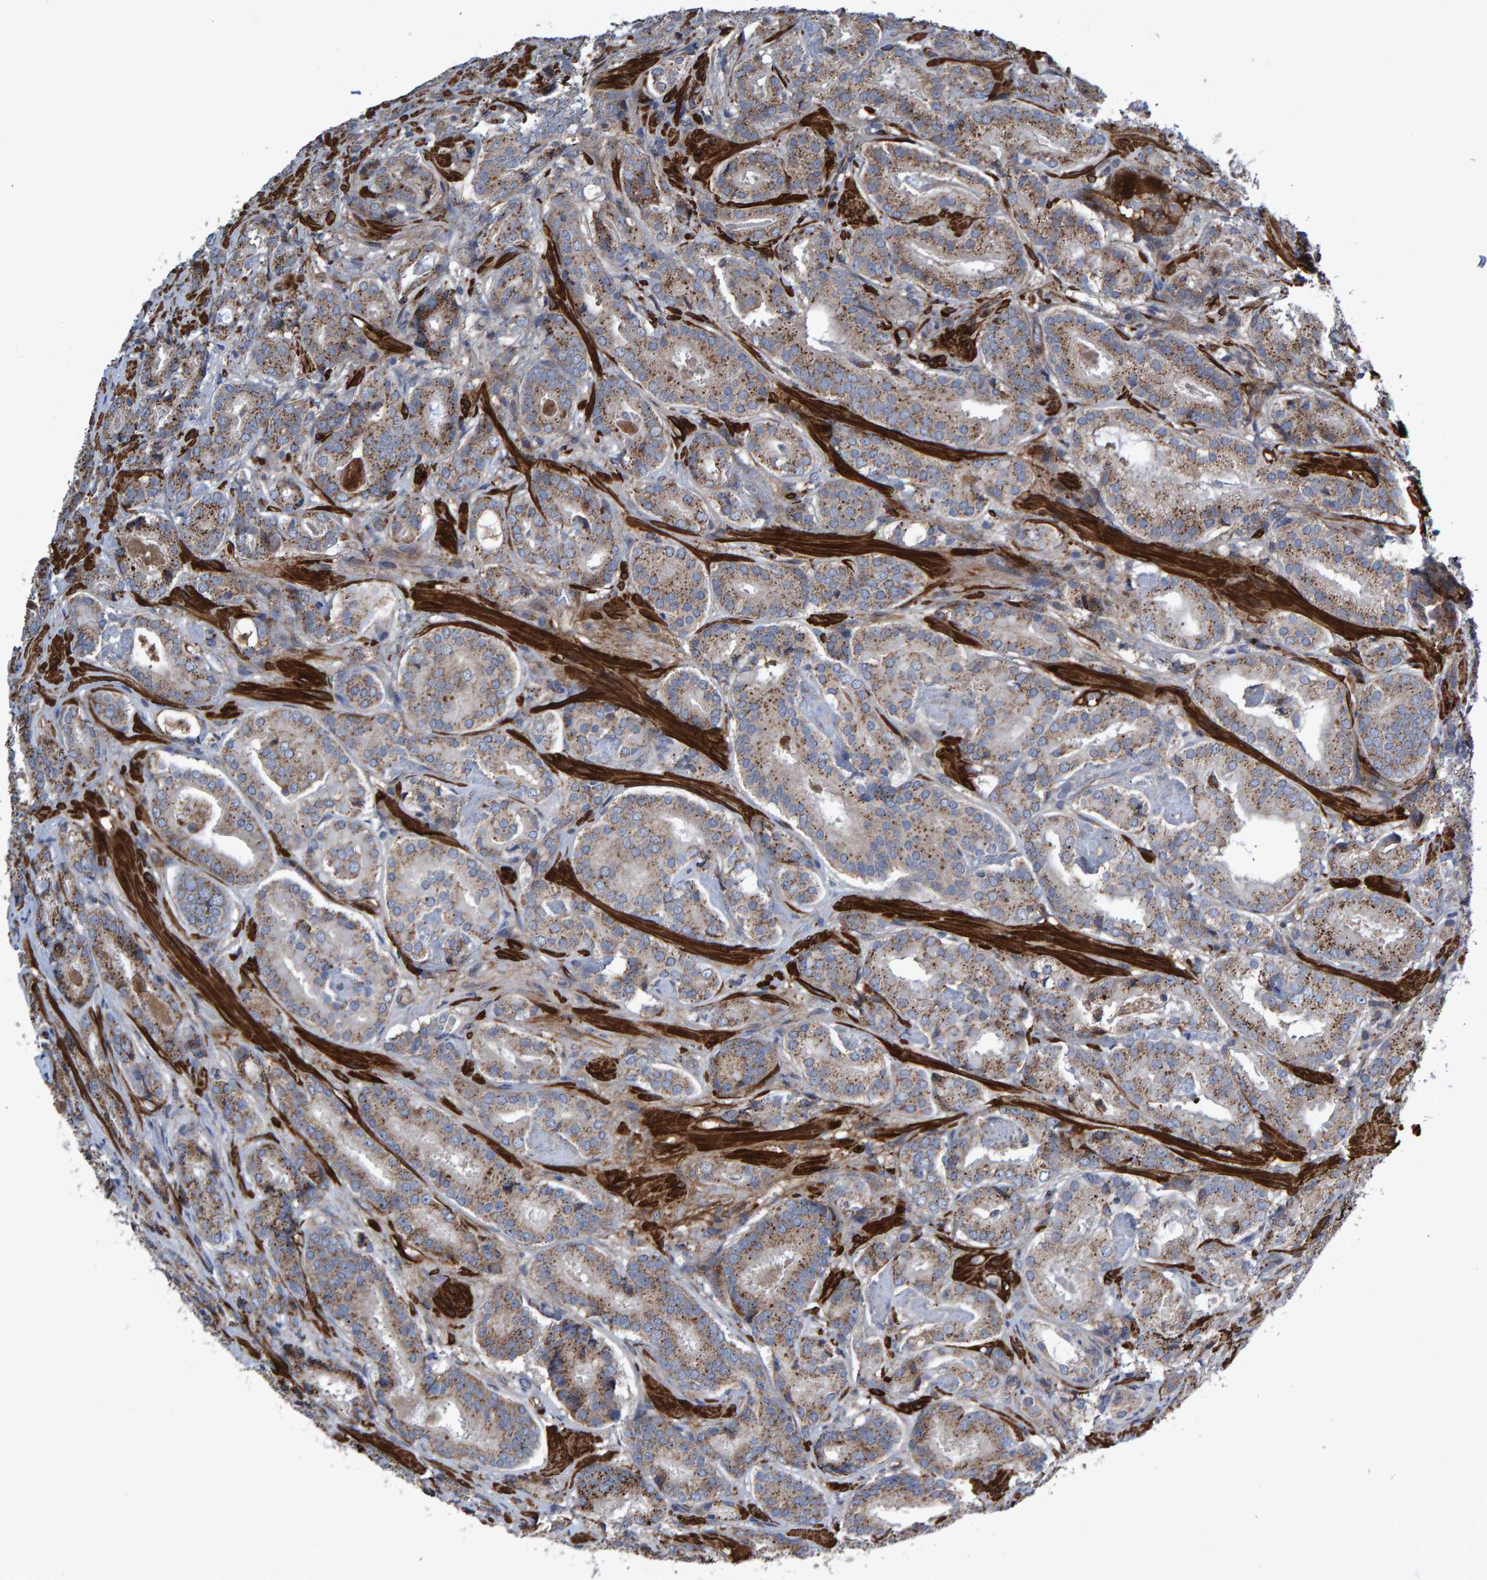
{"staining": {"intensity": "moderate", "quantity": ">75%", "location": "cytoplasmic/membranous"}, "tissue": "prostate cancer", "cell_type": "Tumor cells", "image_type": "cancer", "snomed": [{"axis": "morphology", "description": "Adenocarcinoma, Low grade"}, {"axis": "topography", "description": "Prostate"}], "caption": "The immunohistochemical stain labels moderate cytoplasmic/membranous positivity in tumor cells of prostate cancer (adenocarcinoma (low-grade)) tissue.", "gene": "SLIT2", "patient": {"sex": "male", "age": 69}}